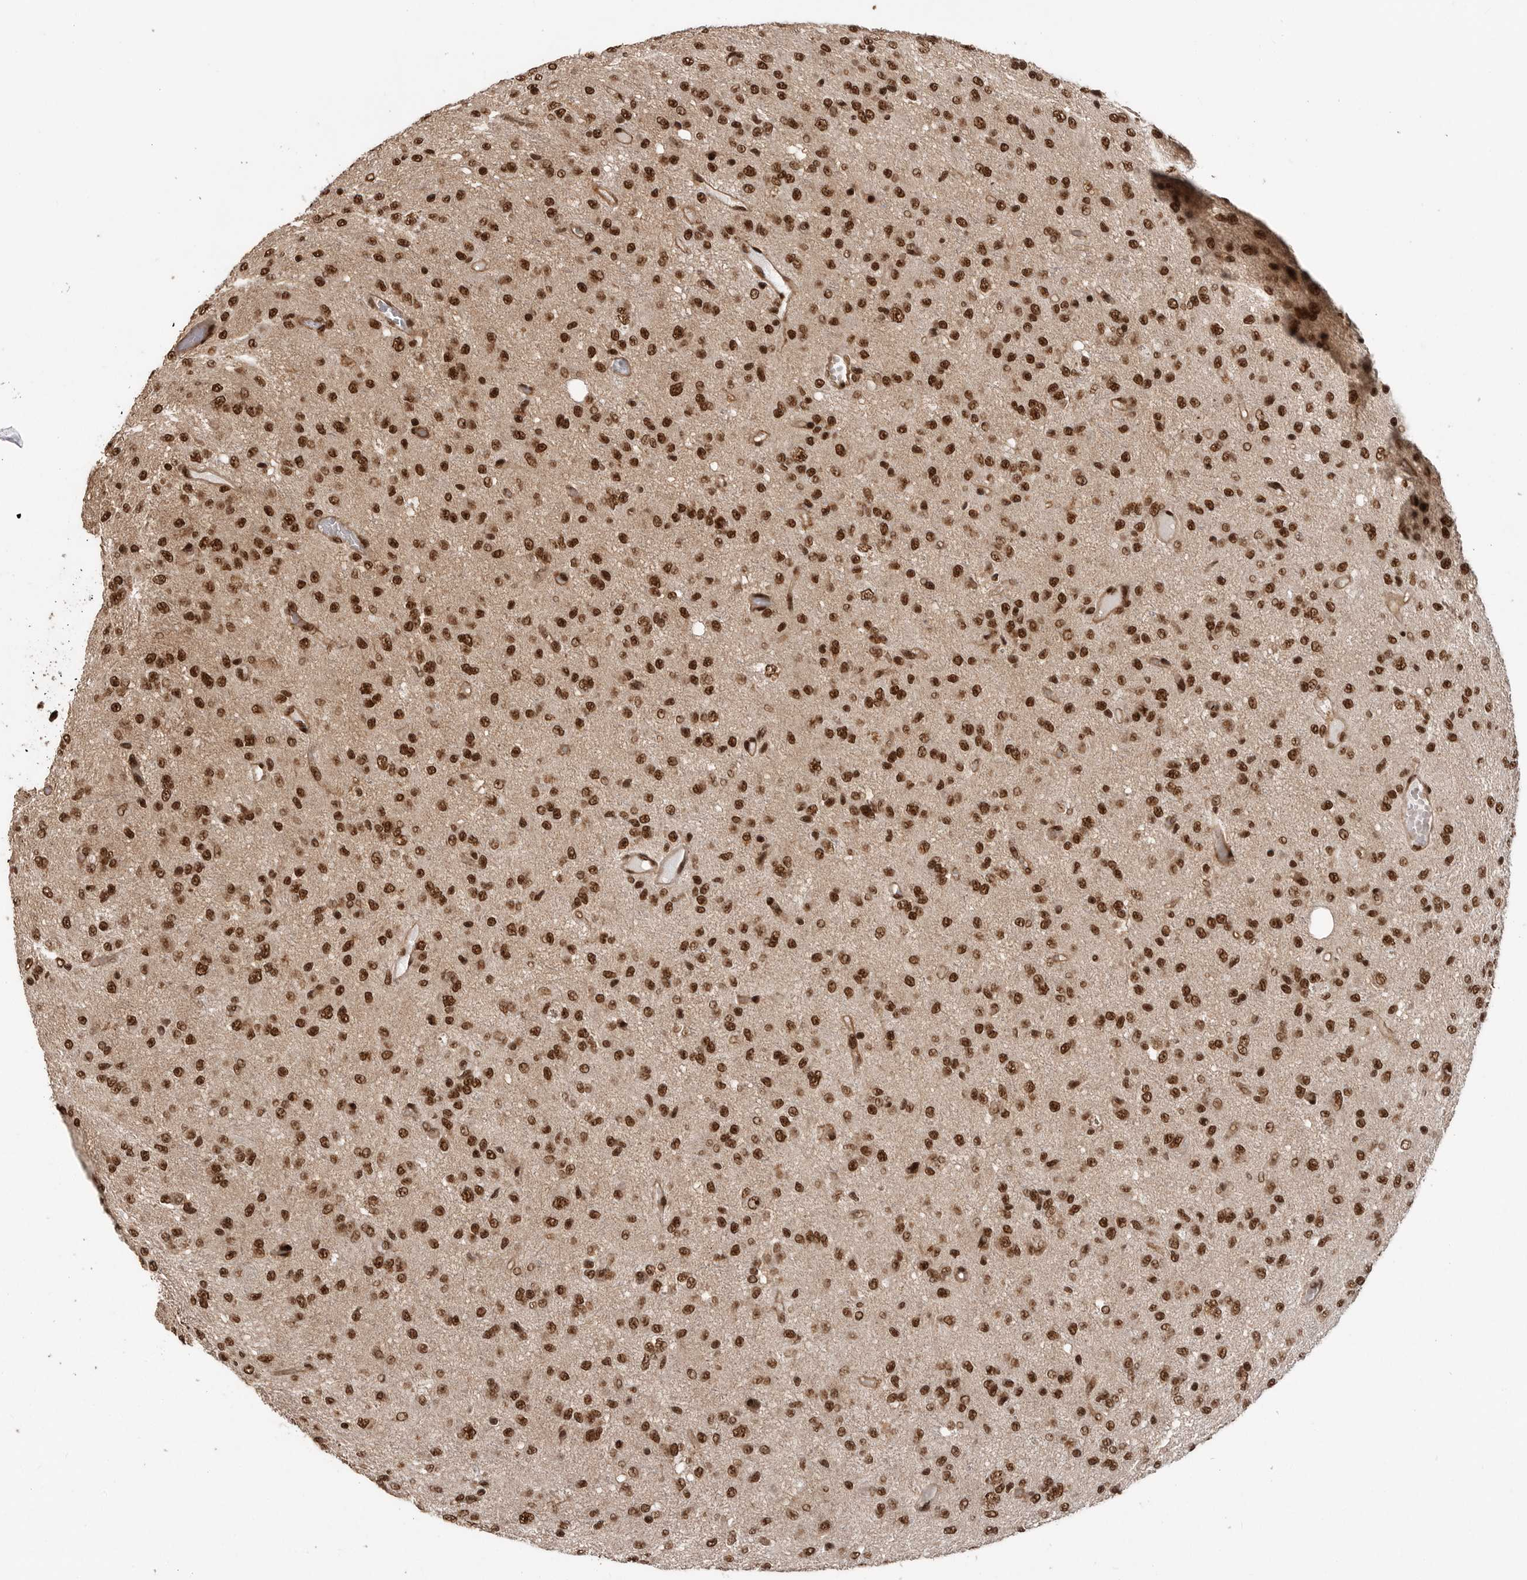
{"staining": {"intensity": "strong", "quantity": ">75%", "location": "nuclear"}, "tissue": "glioma", "cell_type": "Tumor cells", "image_type": "cancer", "snomed": [{"axis": "morphology", "description": "Glioma, malignant, High grade"}, {"axis": "topography", "description": "Brain"}], "caption": "Immunohistochemical staining of glioma reveals high levels of strong nuclear positivity in about >75% of tumor cells.", "gene": "PPP1R8", "patient": {"sex": "female", "age": 59}}